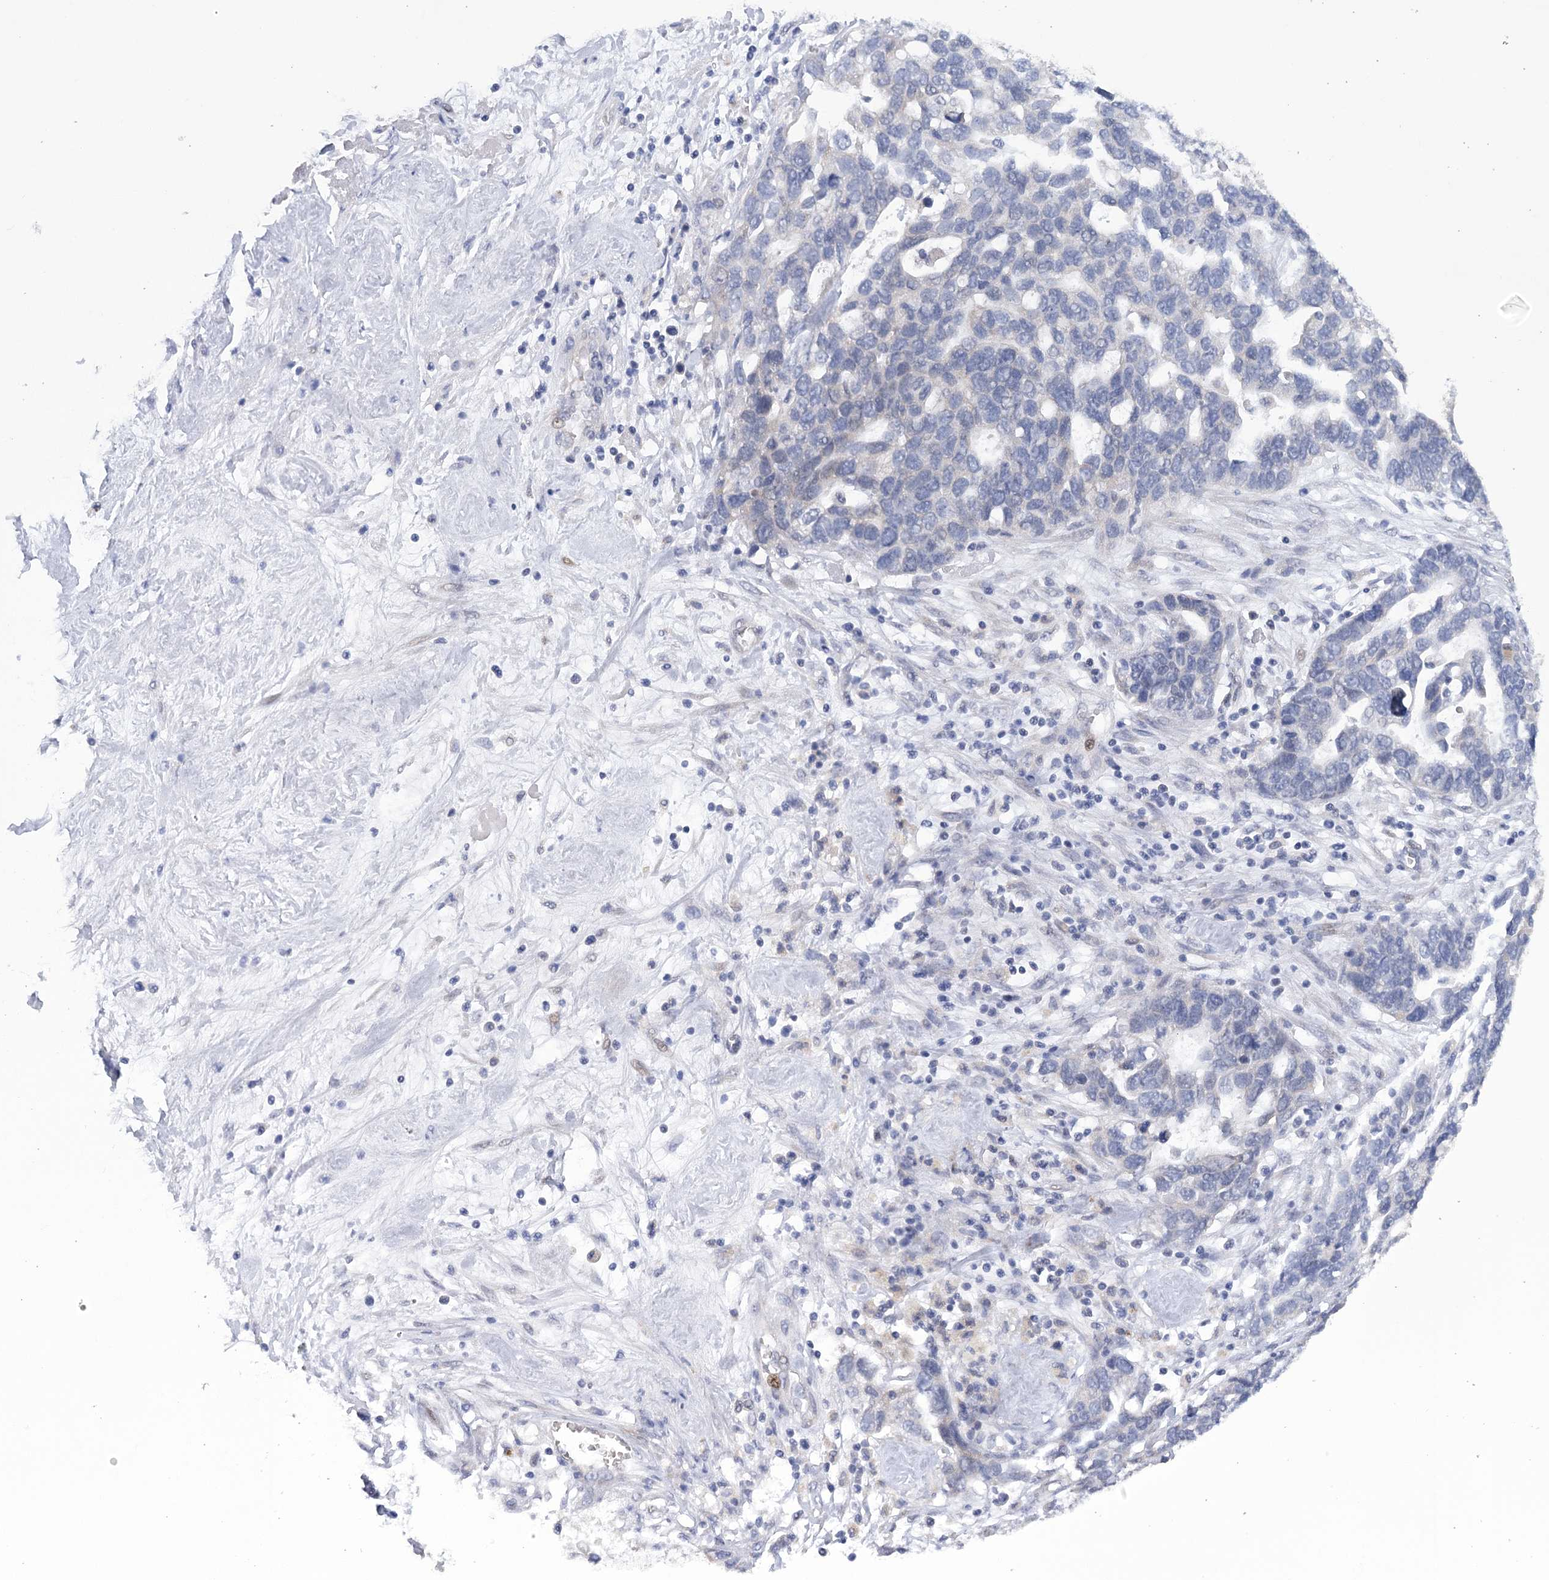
{"staining": {"intensity": "negative", "quantity": "none", "location": "none"}, "tissue": "ovarian cancer", "cell_type": "Tumor cells", "image_type": "cancer", "snomed": [{"axis": "morphology", "description": "Cystadenocarcinoma, serous, NOS"}, {"axis": "topography", "description": "Ovary"}], "caption": "A high-resolution image shows IHC staining of ovarian cancer (serous cystadenocarcinoma), which demonstrates no significant staining in tumor cells. (DAB immunohistochemistry (IHC), high magnification).", "gene": "DCUN1D1", "patient": {"sex": "female", "age": 54}}